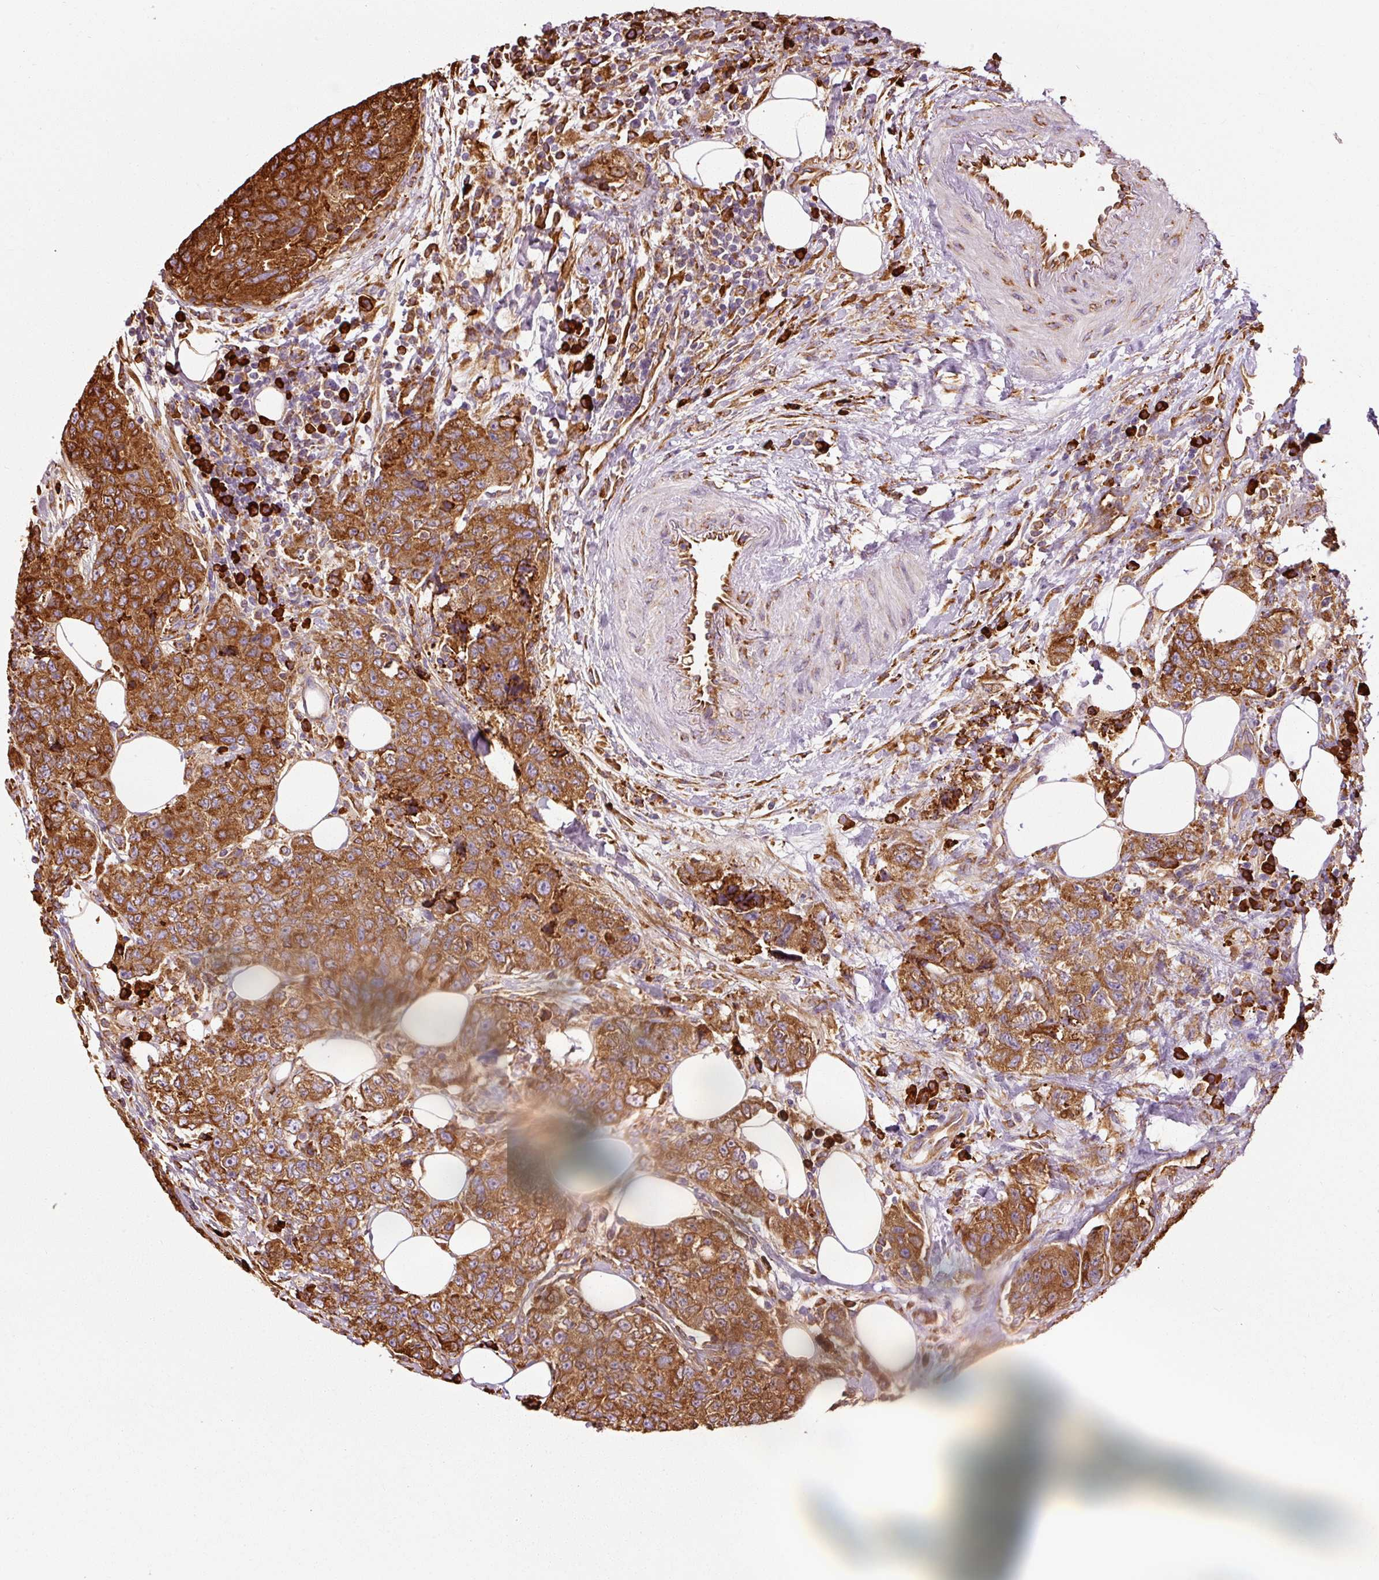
{"staining": {"intensity": "strong", "quantity": ">75%", "location": "cytoplasmic/membranous"}, "tissue": "urothelial cancer", "cell_type": "Tumor cells", "image_type": "cancer", "snomed": [{"axis": "morphology", "description": "Urothelial carcinoma, High grade"}, {"axis": "topography", "description": "Urinary bladder"}], "caption": "Urothelial cancer was stained to show a protein in brown. There is high levels of strong cytoplasmic/membranous positivity in approximately >75% of tumor cells. Immunohistochemistry stains the protein of interest in brown and the nuclei are stained blue.", "gene": "KLC1", "patient": {"sex": "female", "age": 78}}